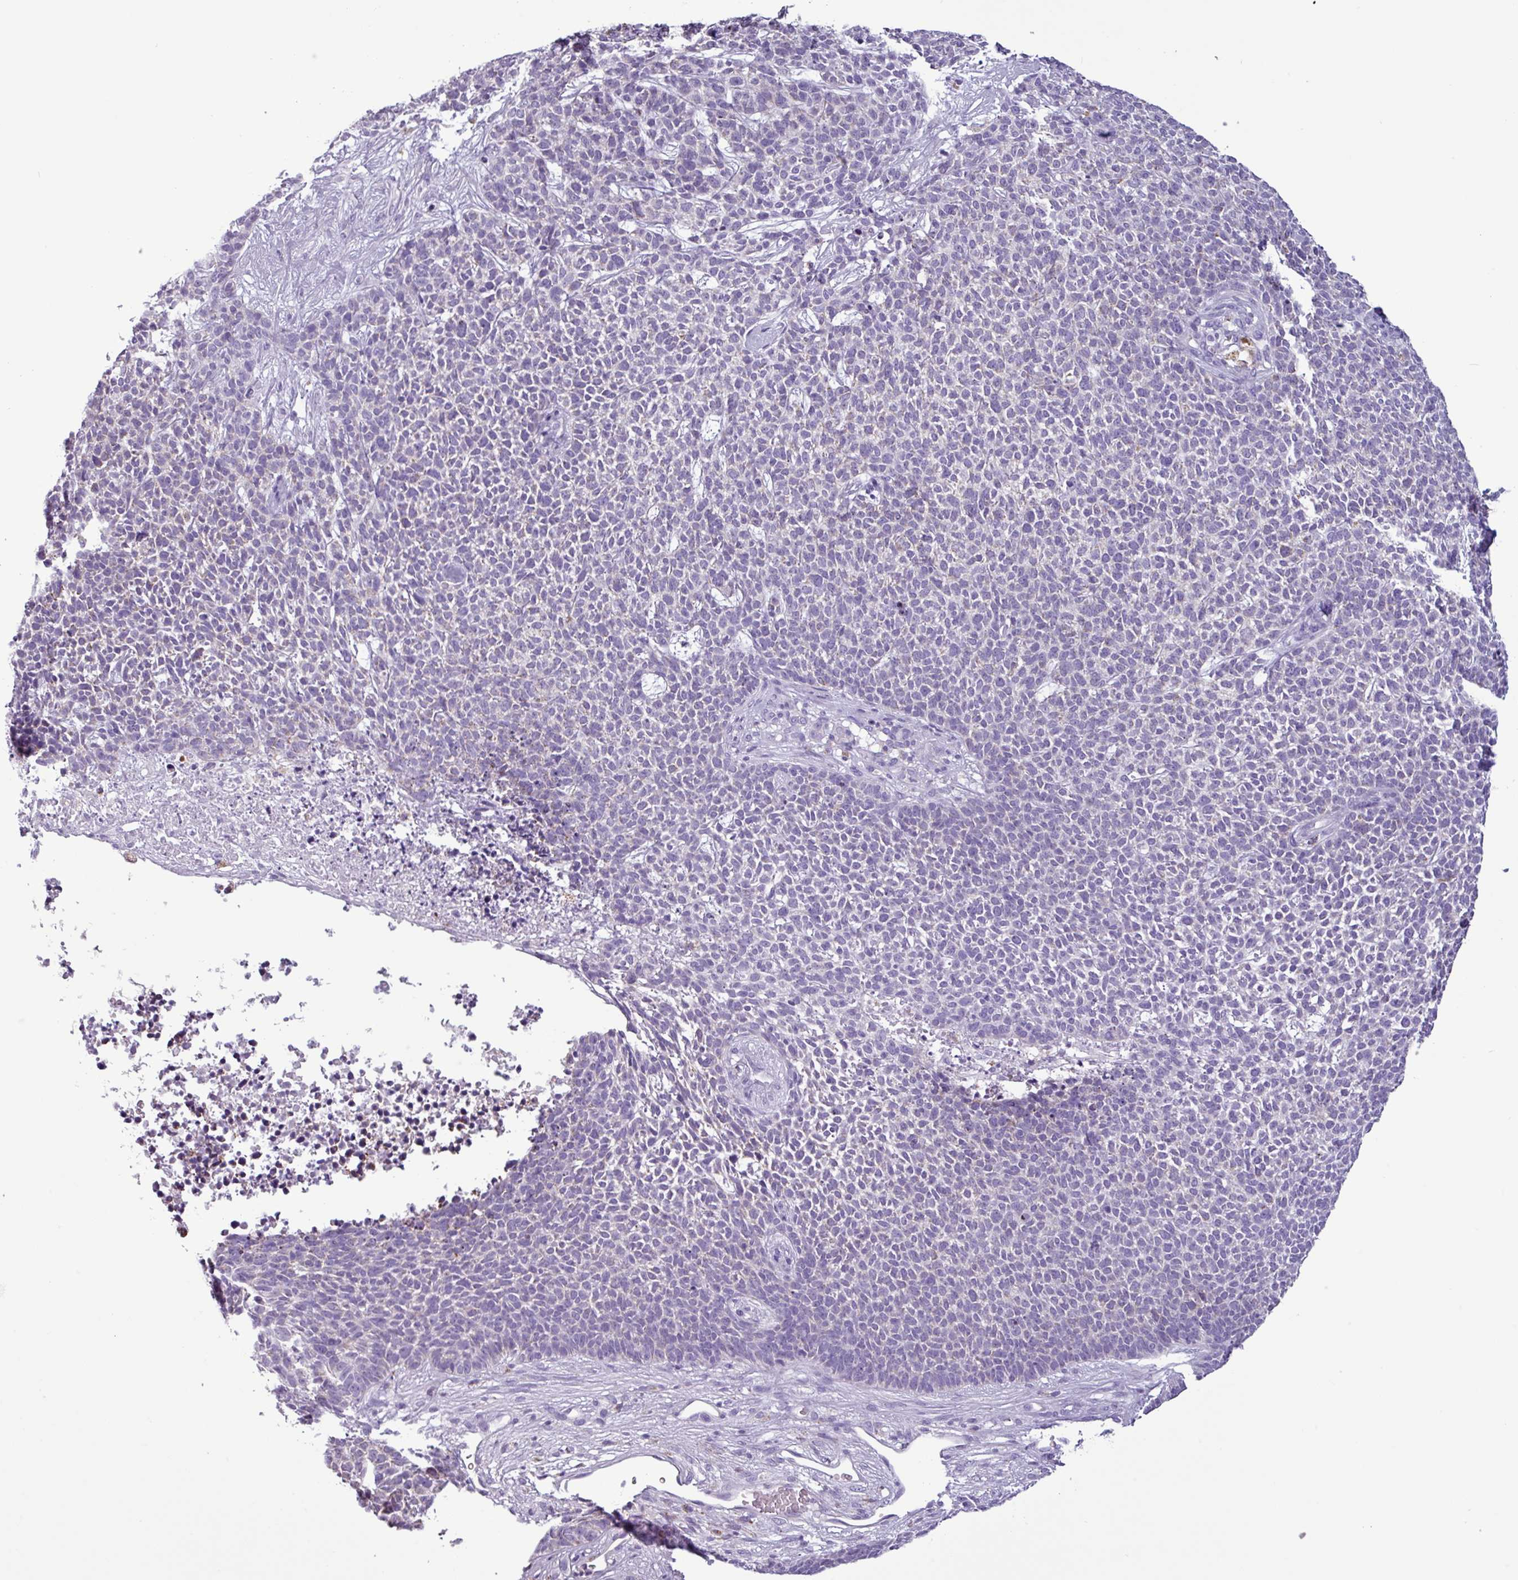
{"staining": {"intensity": "negative", "quantity": "none", "location": "none"}, "tissue": "skin cancer", "cell_type": "Tumor cells", "image_type": "cancer", "snomed": [{"axis": "morphology", "description": "Basal cell carcinoma"}, {"axis": "topography", "description": "Skin"}], "caption": "Tumor cells show no significant expression in basal cell carcinoma (skin).", "gene": "ZNF667", "patient": {"sex": "female", "age": 84}}